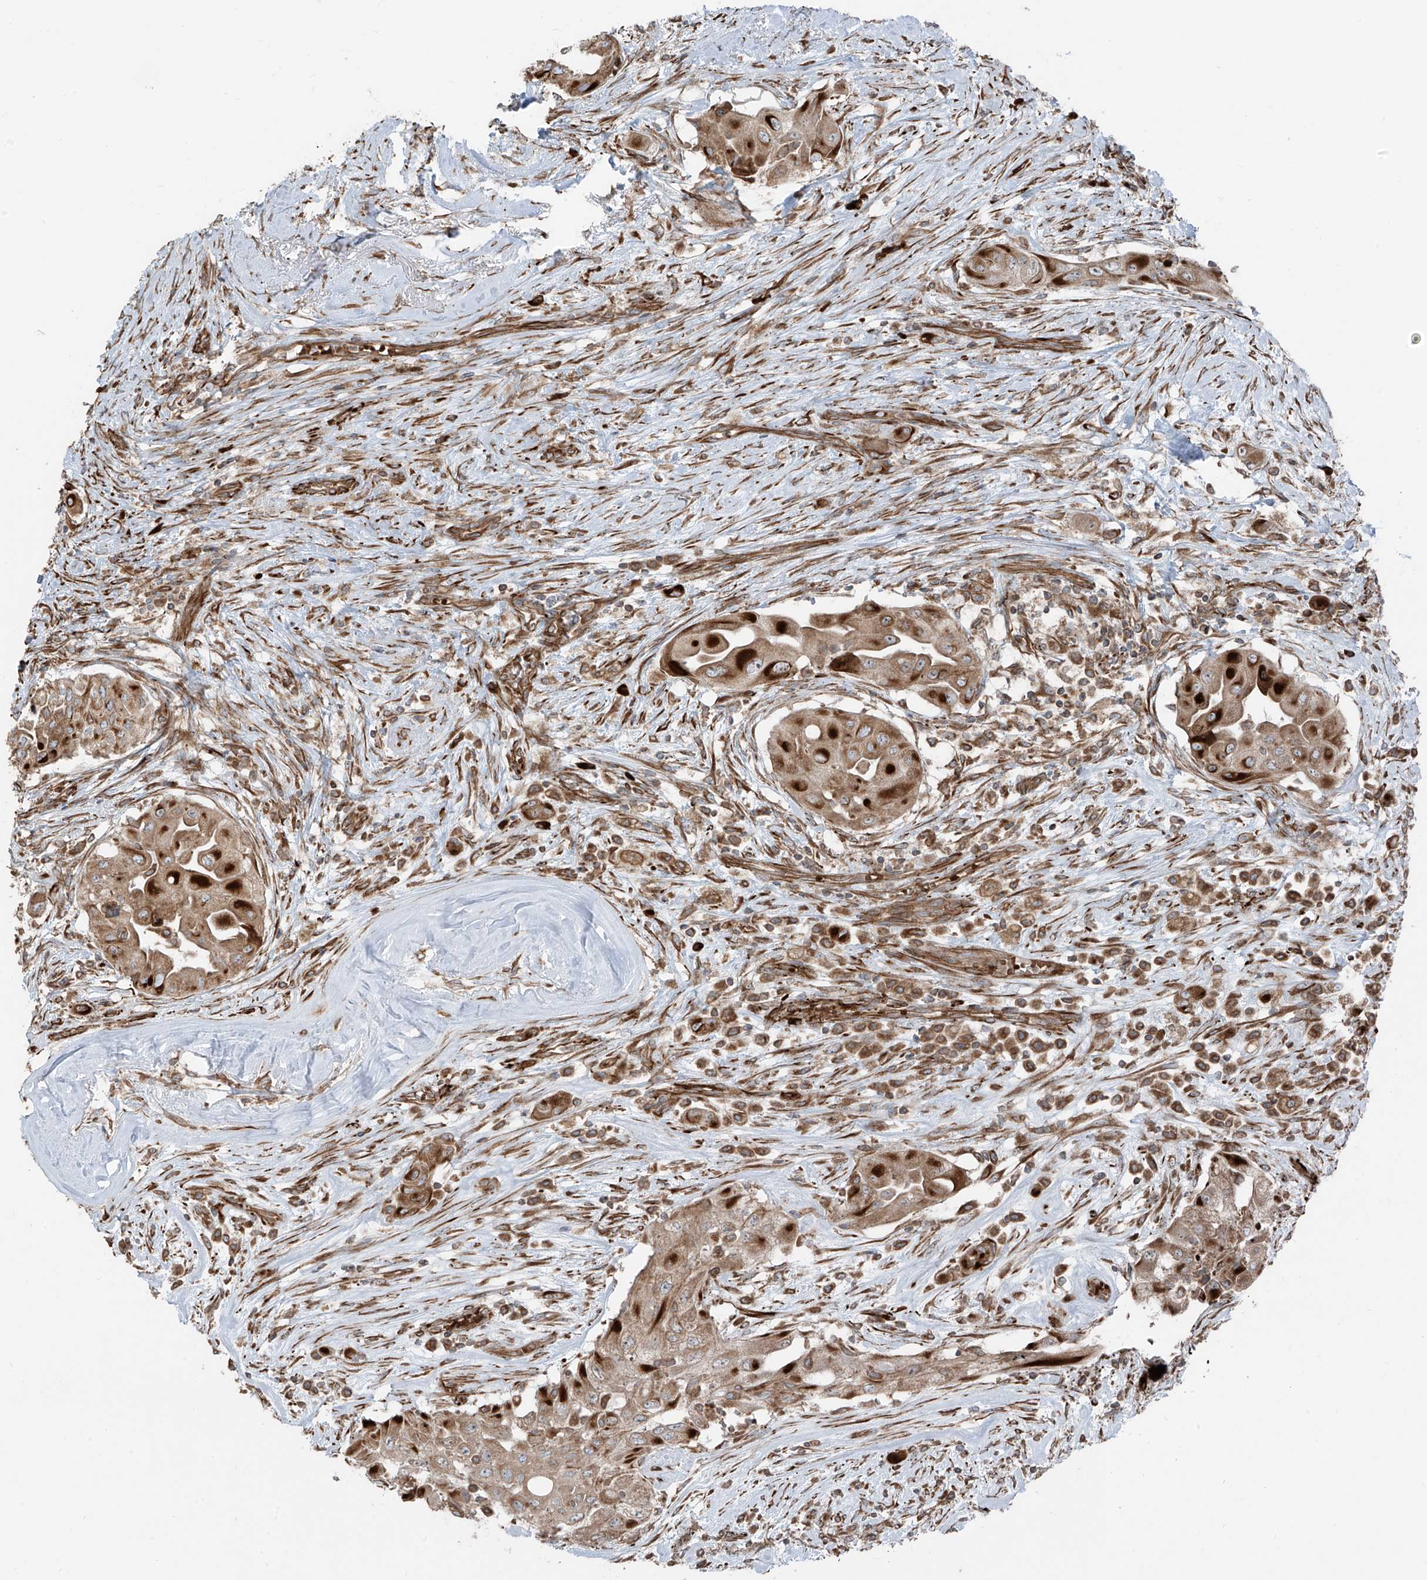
{"staining": {"intensity": "strong", "quantity": ">75%", "location": "cytoplasmic/membranous"}, "tissue": "thyroid cancer", "cell_type": "Tumor cells", "image_type": "cancer", "snomed": [{"axis": "morphology", "description": "Papillary adenocarcinoma, NOS"}, {"axis": "topography", "description": "Thyroid gland"}], "caption": "Brown immunohistochemical staining in human thyroid cancer reveals strong cytoplasmic/membranous staining in about >75% of tumor cells.", "gene": "ERLEC1", "patient": {"sex": "female", "age": 59}}